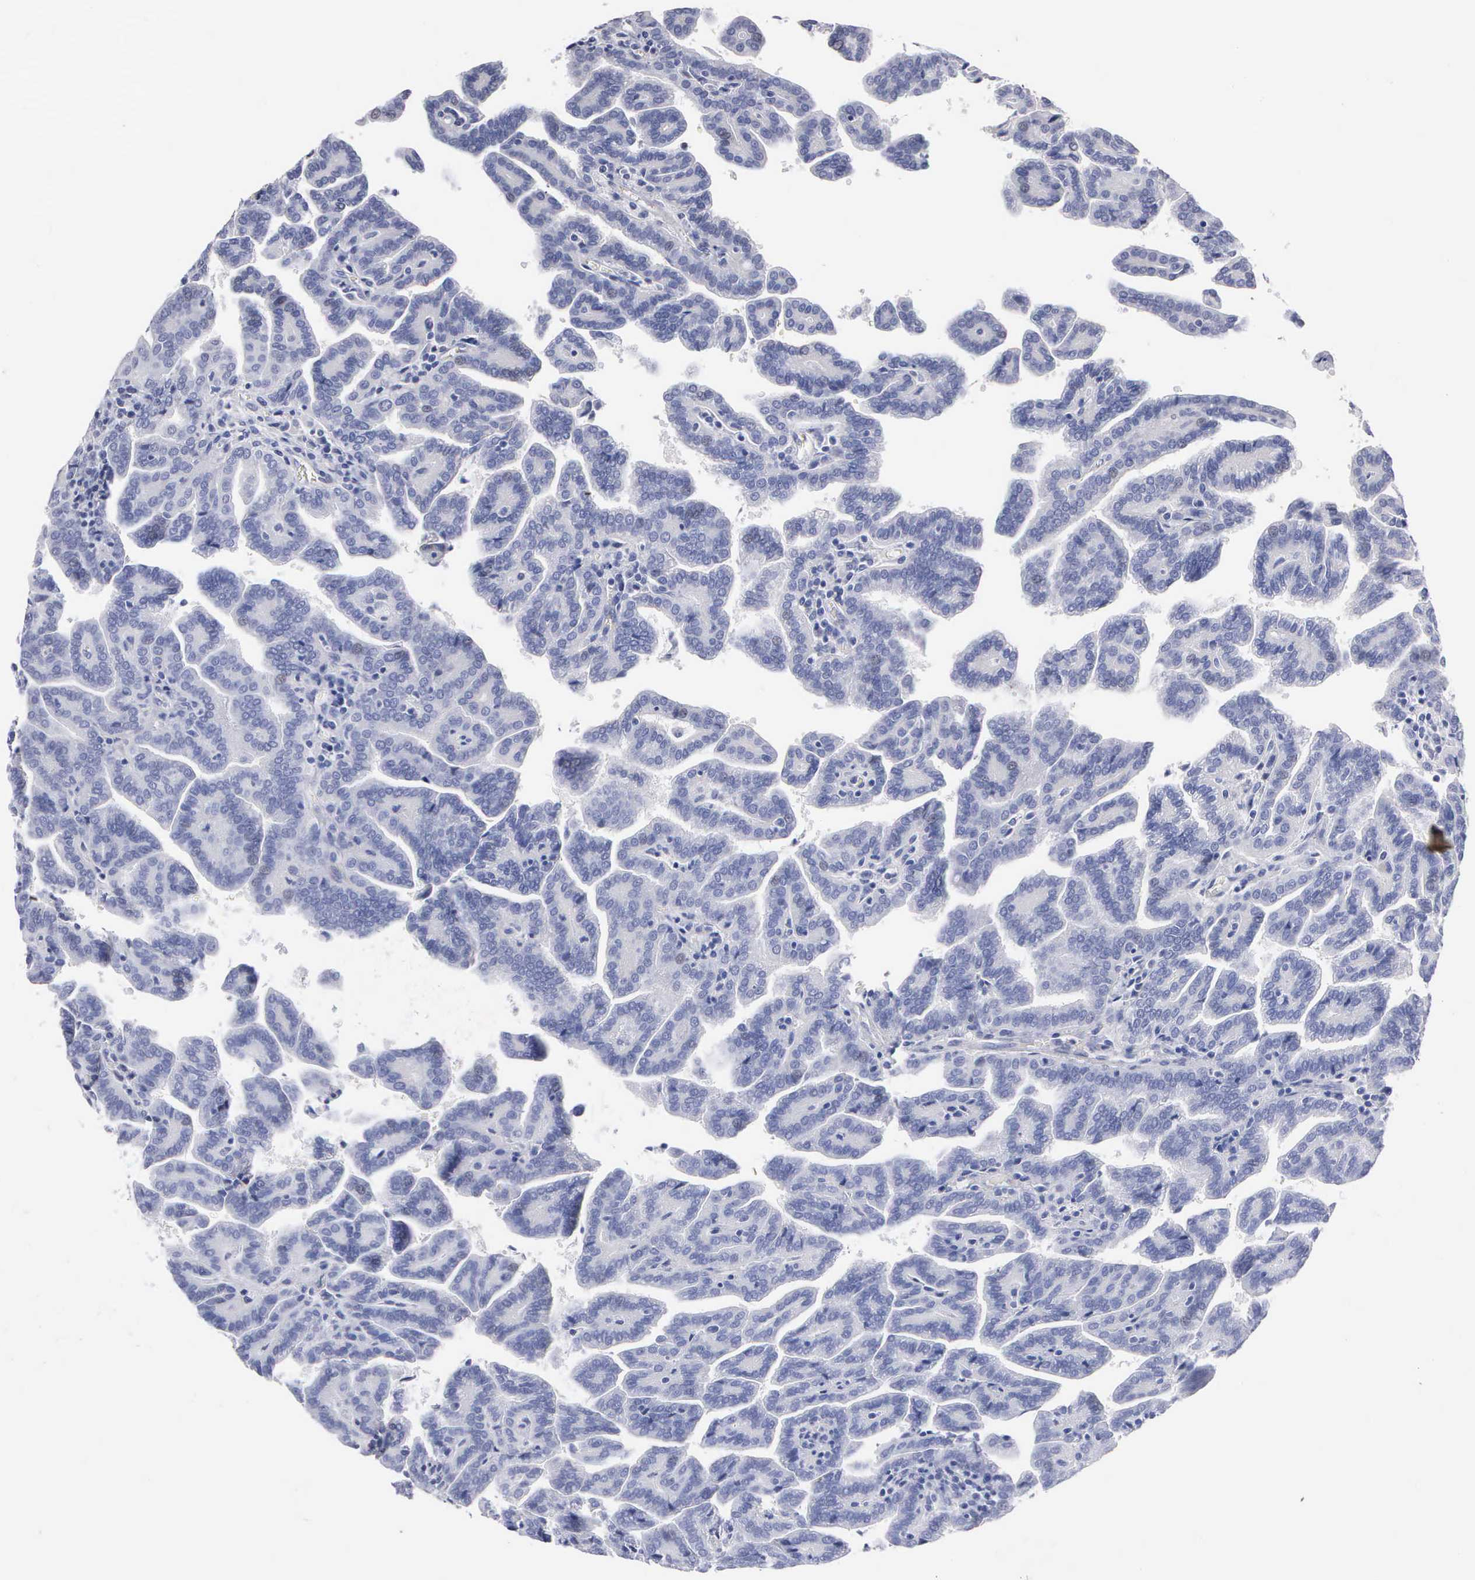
{"staining": {"intensity": "negative", "quantity": "none", "location": "none"}, "tissue": "renal cancer", "cell_type": "Tumor cells", "image_type": "cancer", "snomed": [{"axis": "morphology", "description": "Adenocarcinoma, NOS"}, {"axis": "topography", "description": "Kidney"}], "caption": "The photomicrograph demonstrates no significant staining in tumor cells of renal cancer (adenocarcinoma).", "gene": "ELFN2", "patient": {"sex": "male", "age": 61}}